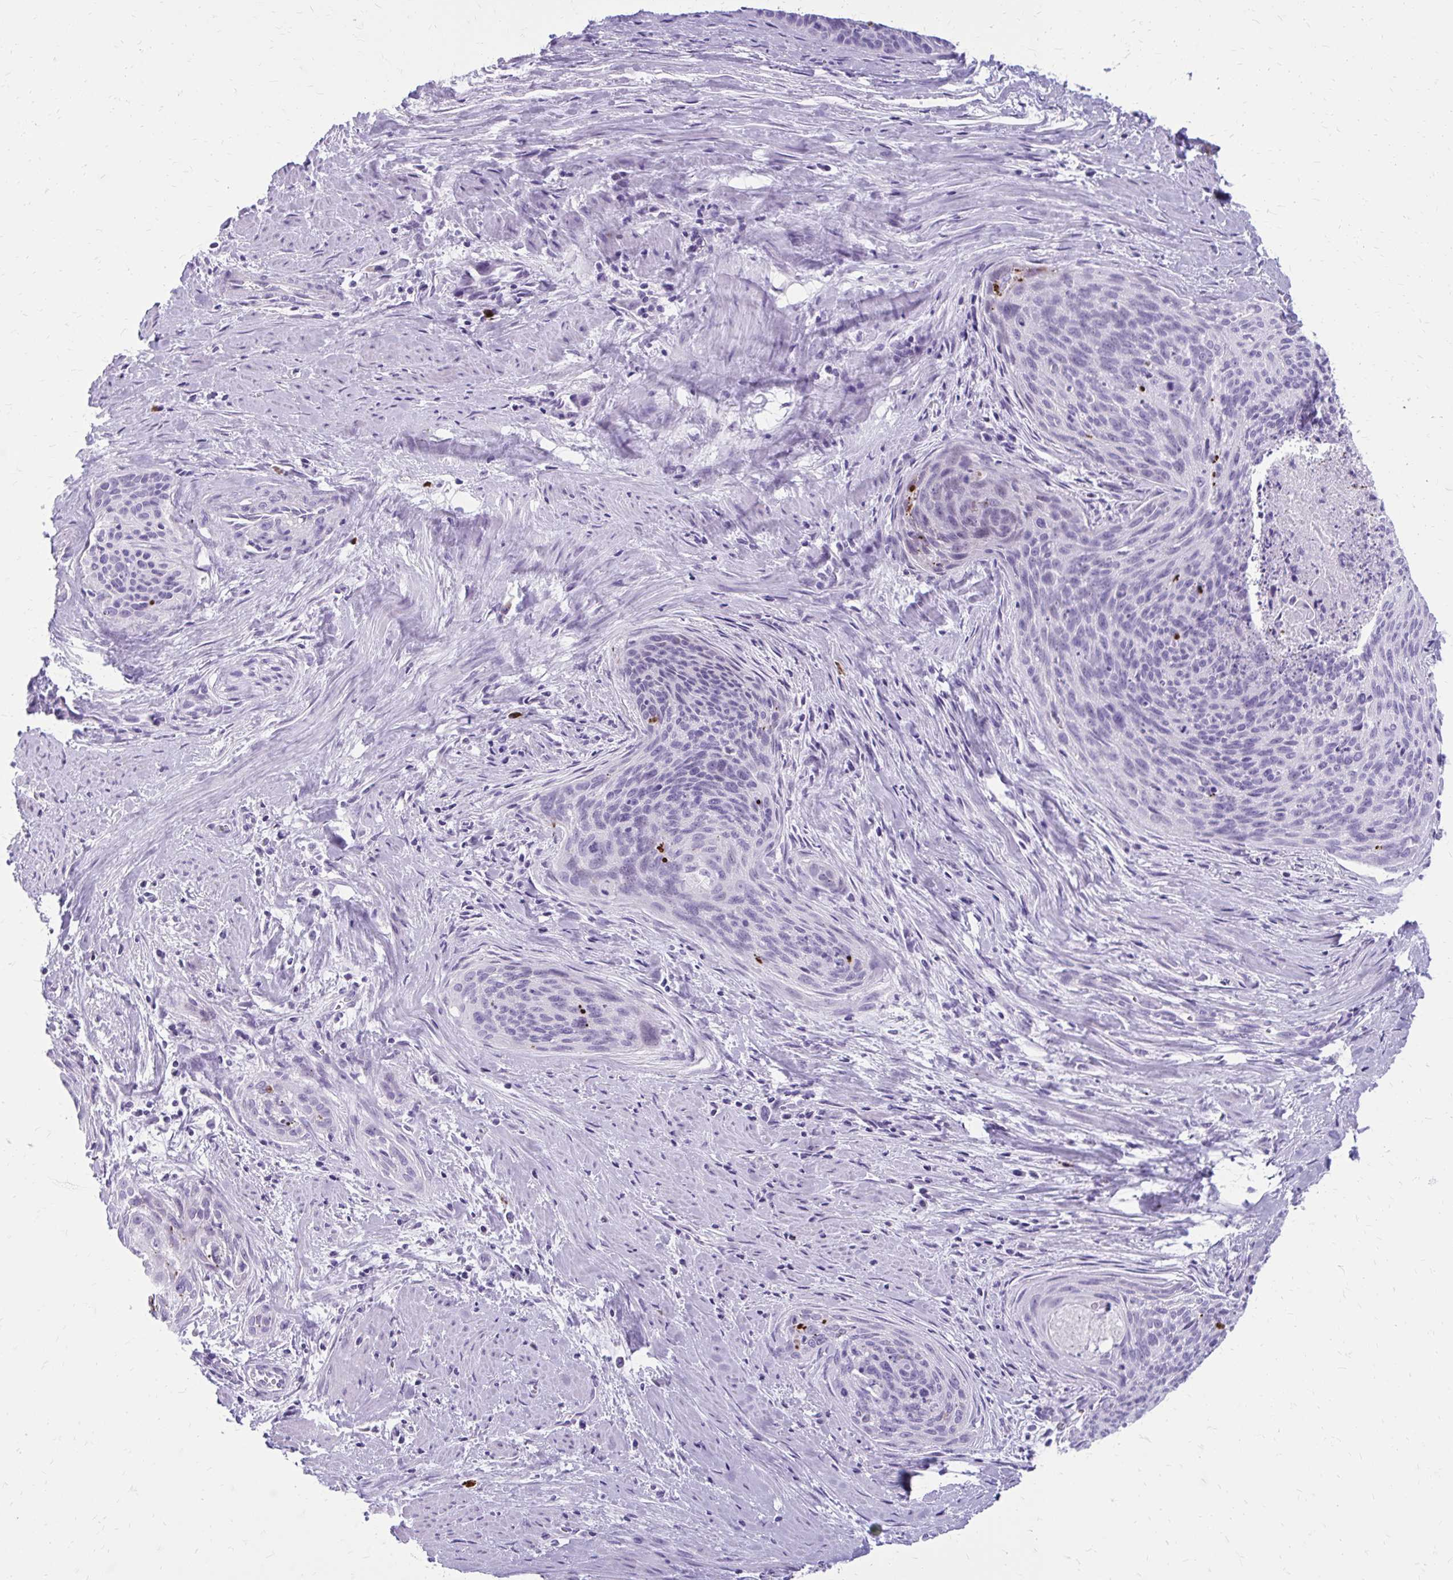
{"staining": {"intensity": "negative", "quantity": "none", "location": "none"}, "tissue": "cervical cancer", "cell_type": "Tumor cells", "image_type": "cancer", "snomed": [{"axis": "morphology", "description": "Squamous cell carcinoma, NOS"}, {"axis": "topography", "description": "Cervix"}], "caption": "This is an IHC photomicrograph of cervical squamous cell carcinoma. There is no staining in tumor cells.", "gene": "SATL1", "patient": {"sex": "female", "age": 55}}